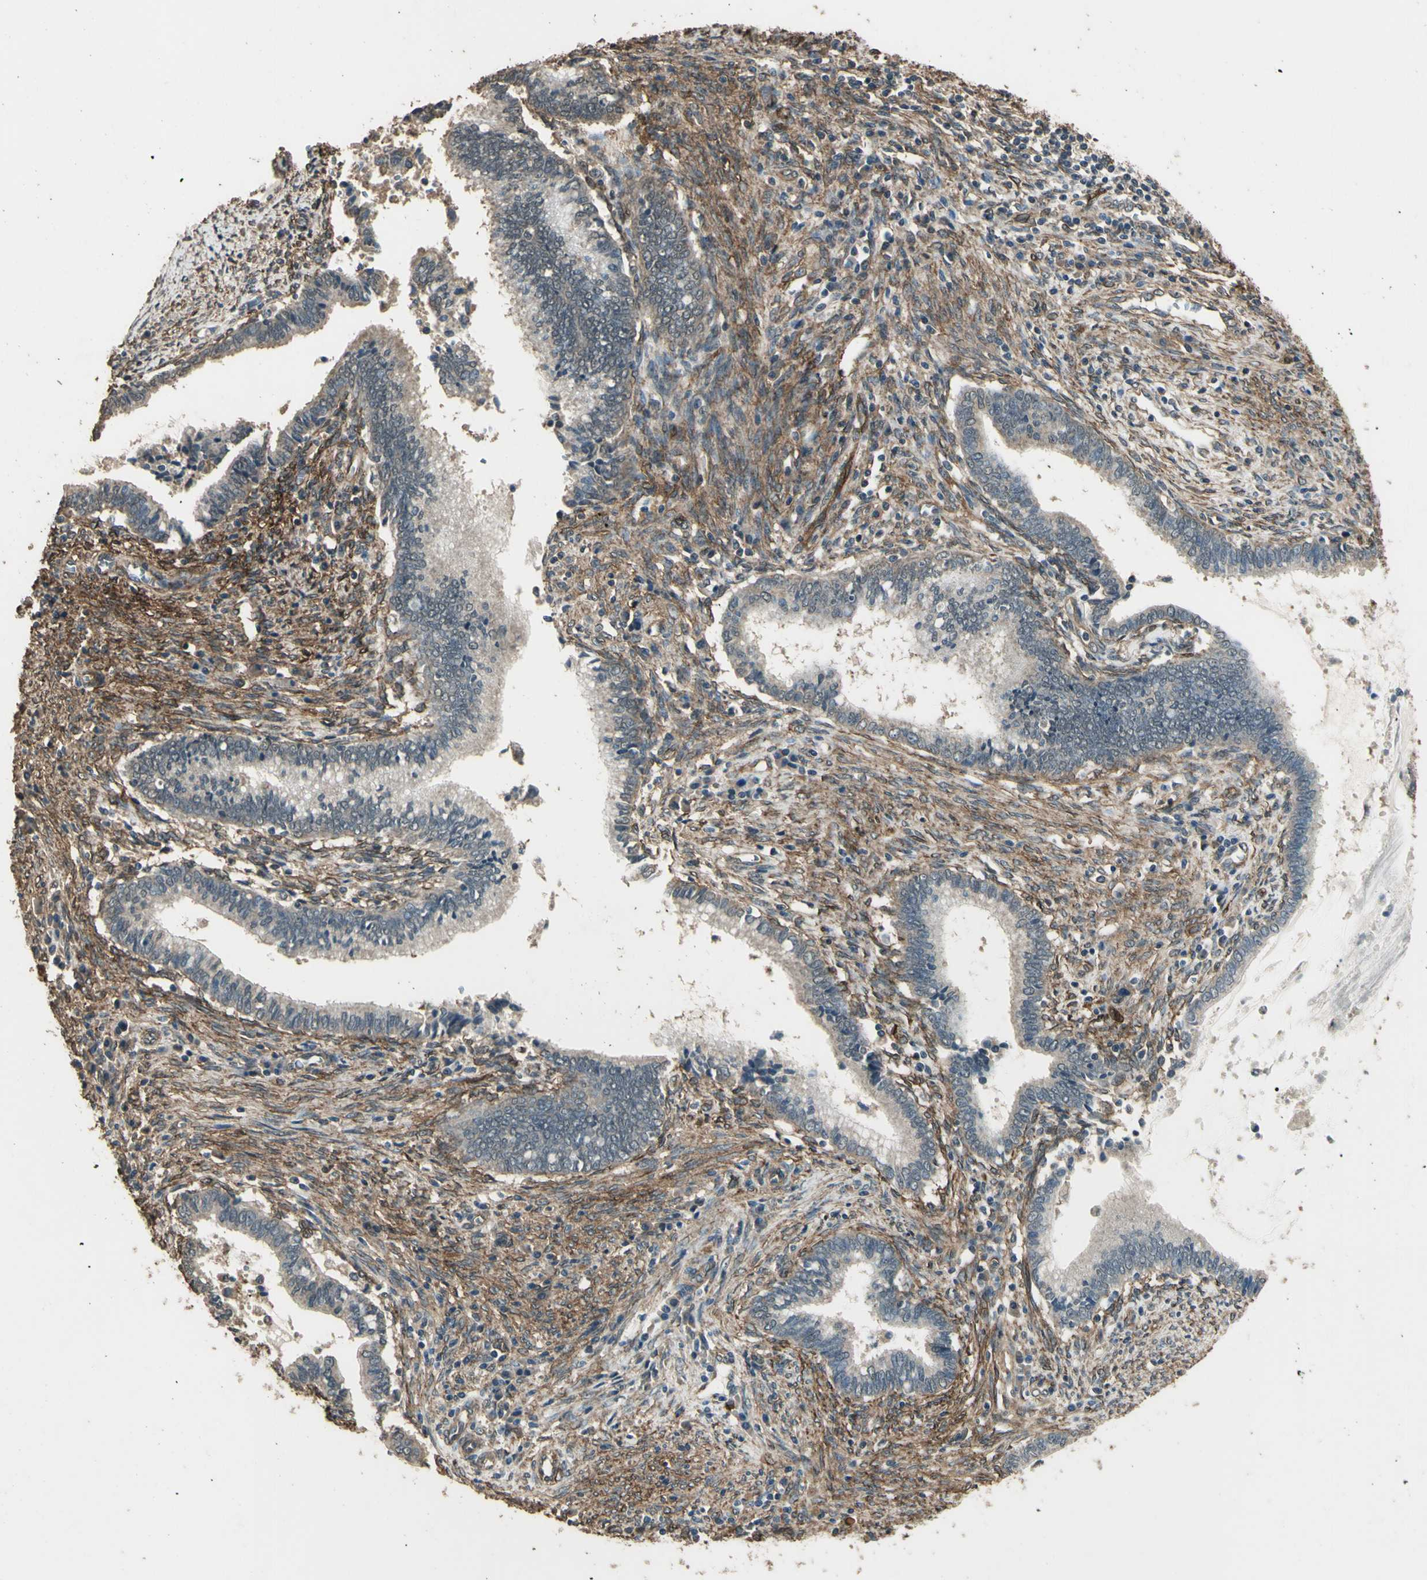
{"staining": {"intensity": "weak", "quantity": ">75%", "location": "cytoplasmic/membranous"}, "tissue": "cervical cancer", "cell_type": "Tumor cells", "image_type": "cancer", "snomed": [{"axis": "morphology", "description": "Adenocarcinoma, NOS"}, {"axis": "topography", "description": "Cervix"}], "caption": "Human adenocarcinoma (cervical) stained with a brown dye exhibits weak cytoplasmic/membranous positive positivity in approximately >75% of tumor cells.", "gene": "TSPO", "patient": {"sex": "female", "age": 44}}